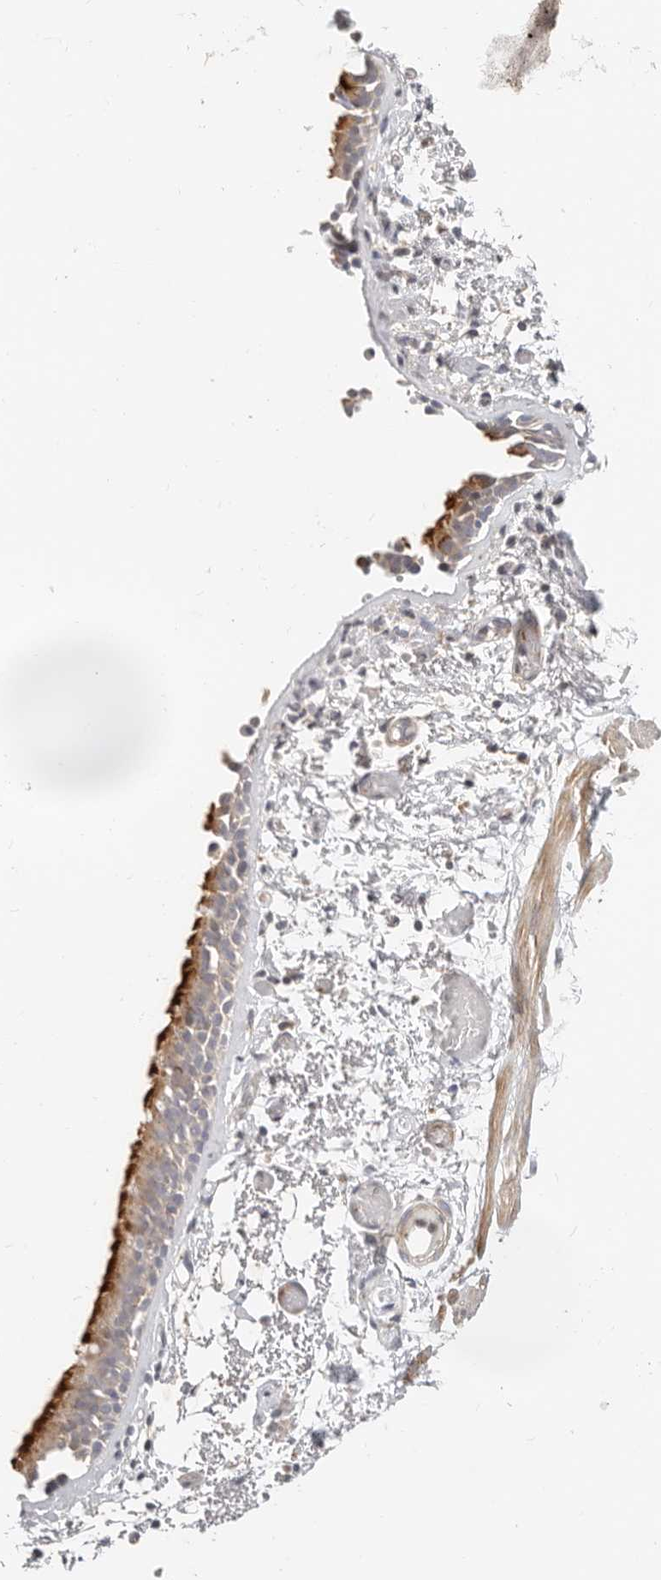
{"staining": {"intensity": "strong", "quantity": "25%-75%", "location": "cytoplasmic/membranous"}, "tissue": "bronchus", "cell_type": "Respiratory epithelial cells", "image_type": "normal", "snomed": [{"axis": "morphology", "description": "Normal tissue, NOS"}, {"axis": "topography", "description": "Bronchus"}, {"axis": "topography", "description": "Lung"}], "caption": "Immunohistochemistry (DAB (3,3'-diaminobenzidine)) staining of unremarkable bronchus shows strong cytoplasmic/membranous protein staining in approximately 25%-75% of respiratory epithelial cells. (brown staining indicates protein expression, while blue staining denotes nuclei).", "gene": "ZRANB1", "patient": {"sex": "male", "age": 56}}